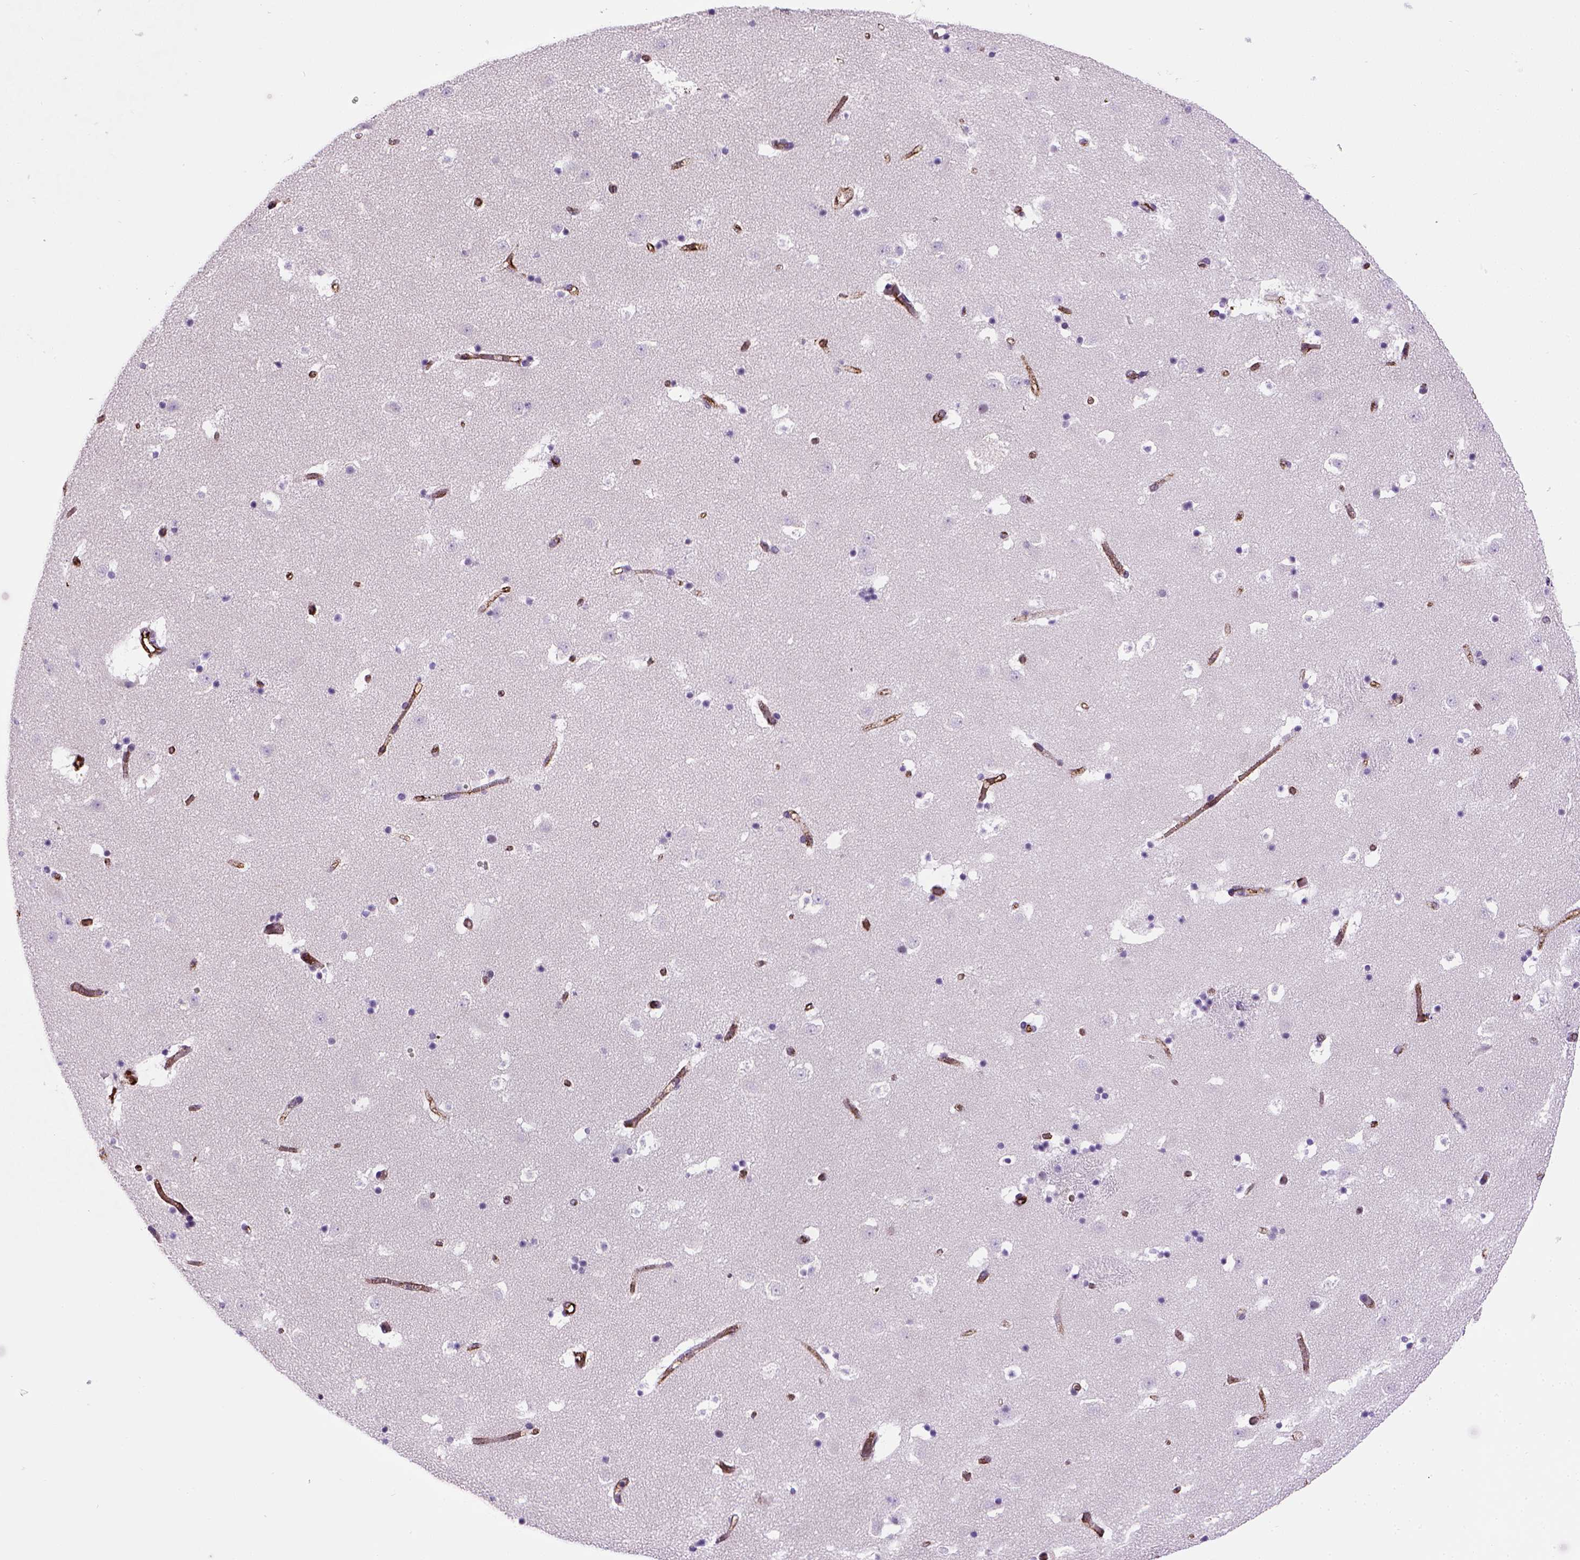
{"staining": {"intensity": "negative", "quantity": "none", "location": "none"}, "tissue": "caudate", "cell_type": "Glial cells", "image_type": "normal", "snomed": [{"axis": "morphology", "description": "Normal tissue, NOS"}, {"axis": "topography", "description": "Lateral ventricle wall"}], "caption": "This is an immunohistochemistry (IHC) image of benign human caudate. There is no positivity in glial cells.", "gene": "VWF", "patient": {"sex": "female", "age": 42}}